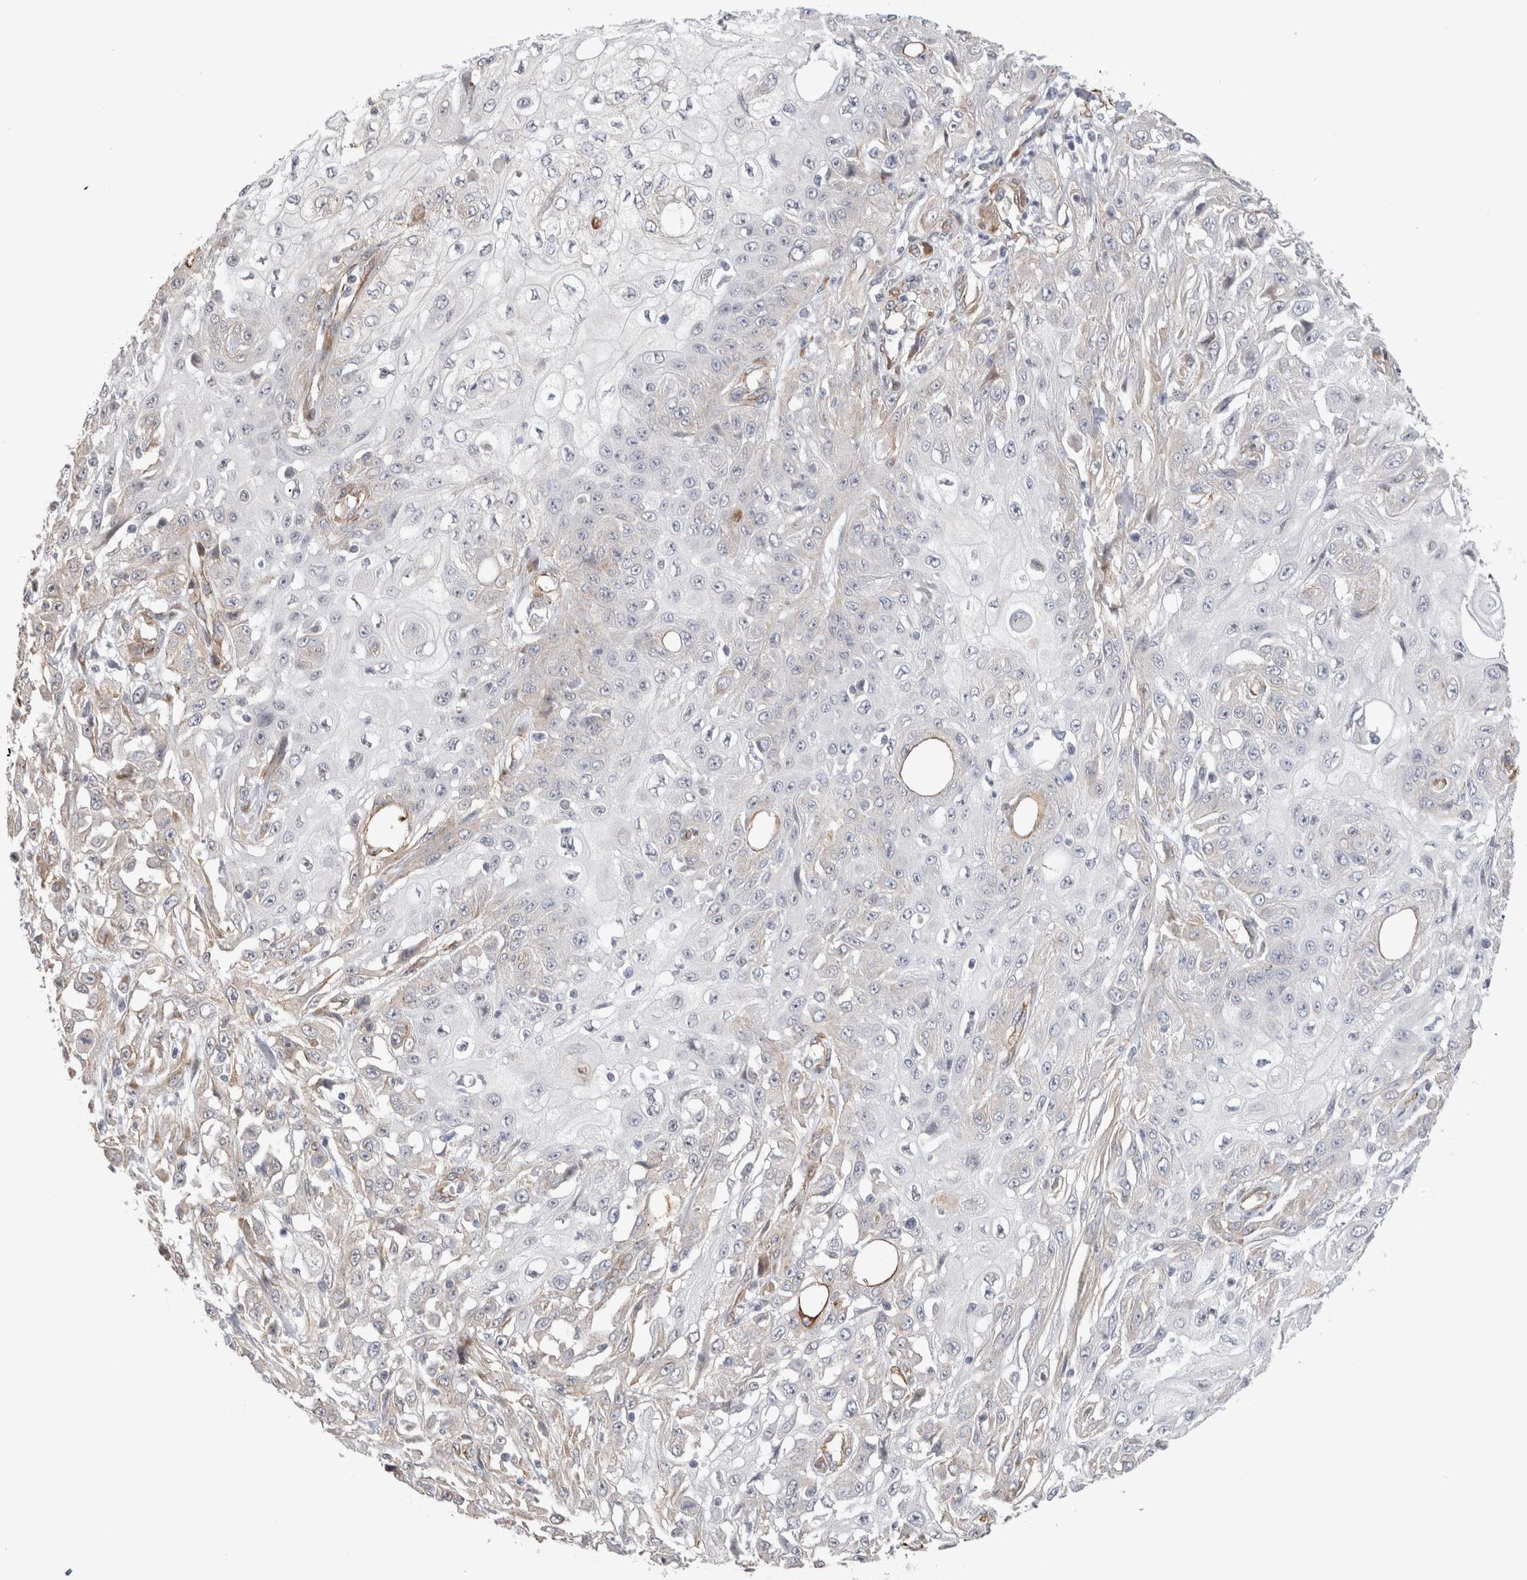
{"staining": {"intensity": "weak", "quantity": "<25%", "location": "cytoplasmic/membranous"}, "tissue": "skin cancer", "cell_type": "Tumor cells", "image_type": "cancer", "snomed": [{"axis": "morphology", "description": "Squamous cell carcinoma, NOS"}, {"axis": "morphology", "description": "Squamous cell carcinoma, metastatic, NOS"}, {"axis": "topography", "description": "Skin"}, {"axis": "topography", "description": "Lymph node"}], "caption": "This image is of skin squamous cell carcinoma stained with immunohistochemistry (IHC) to label a protein in brown with the nuclei are counter-stained blue. There is no staining in tumor cells.", "gene": "CAAP1", "patient": {"sex": "male", "age": 75}}